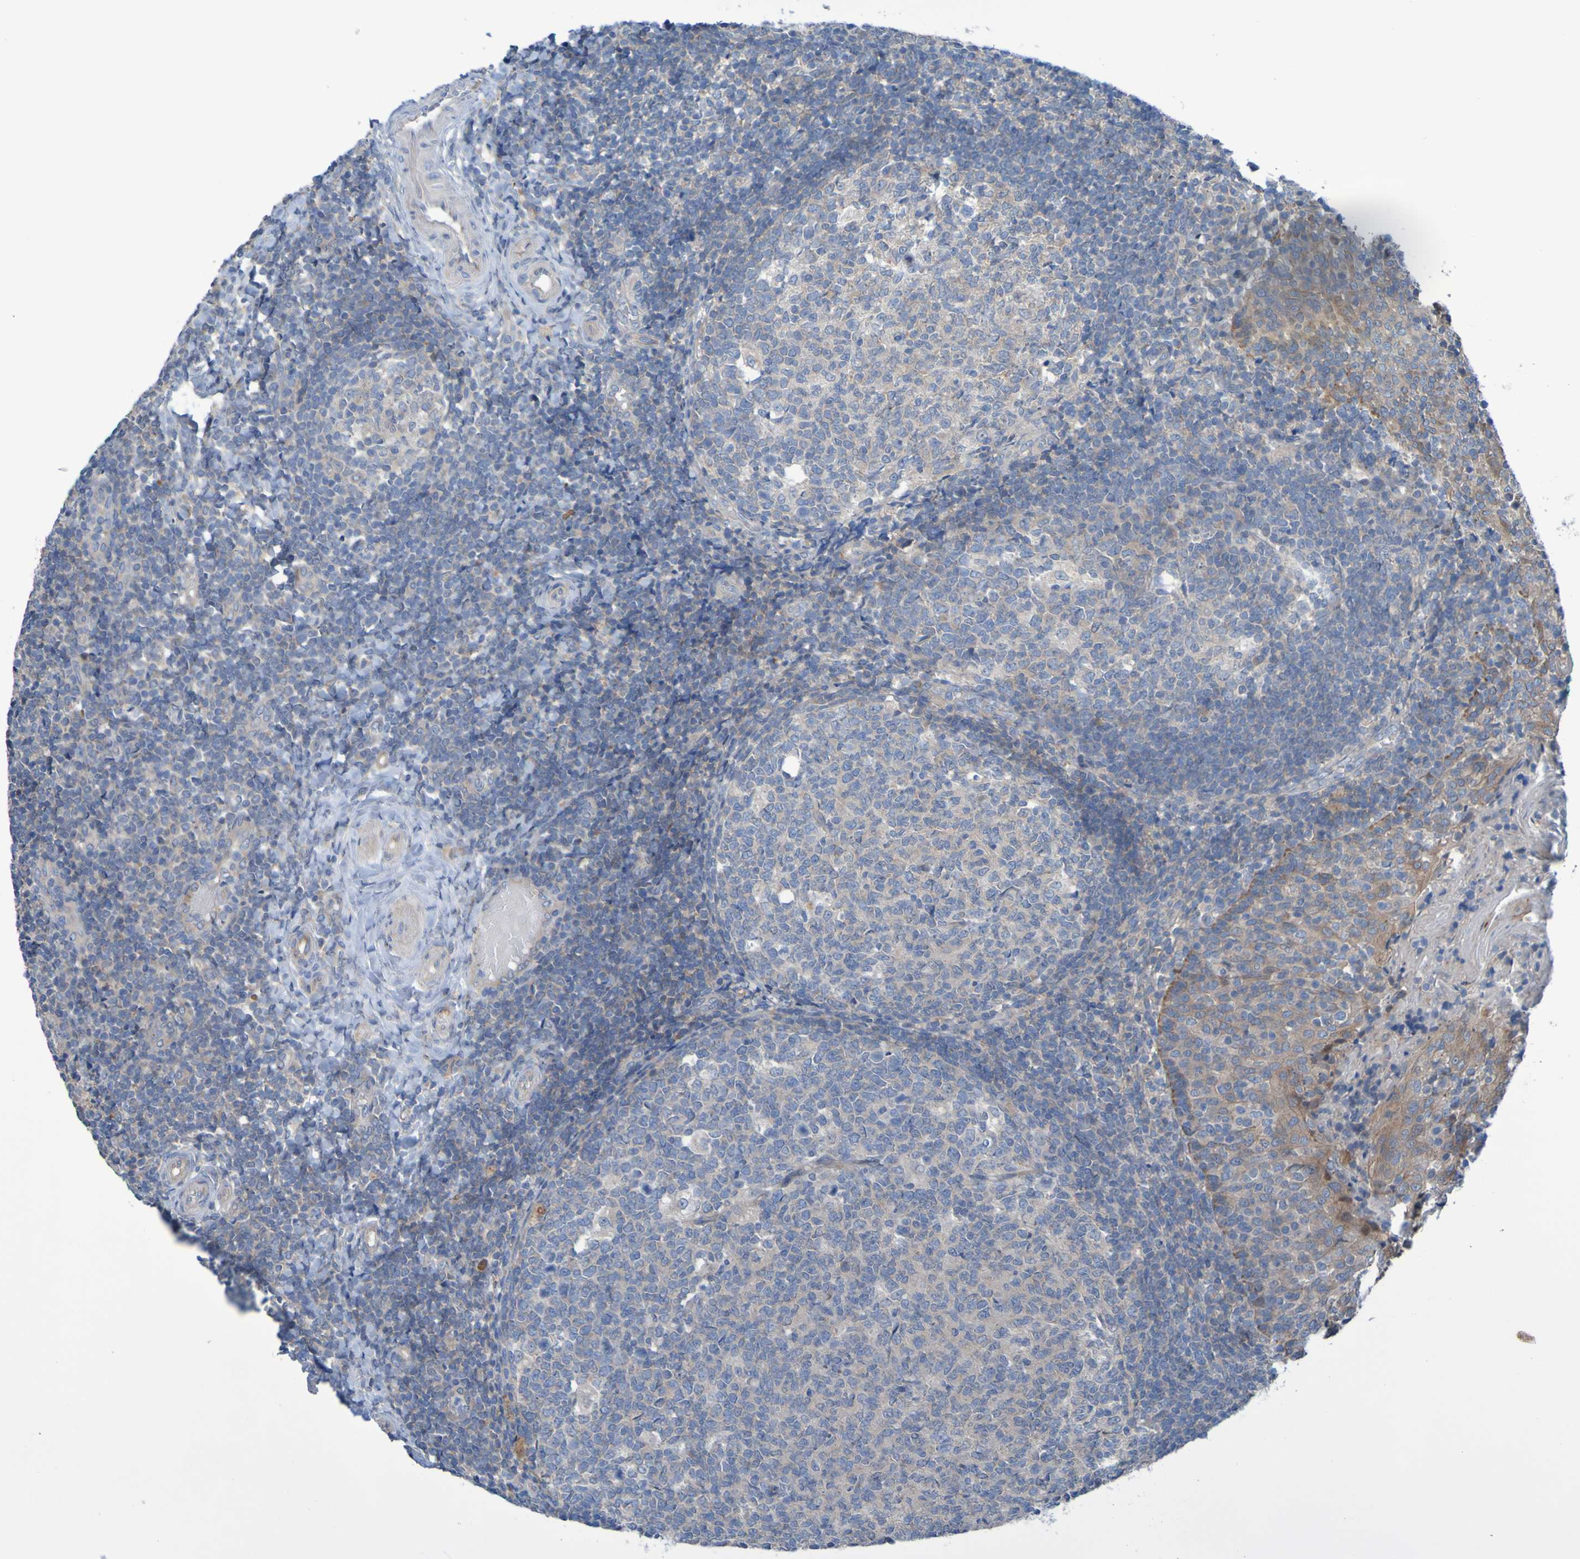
{"staining": {"intensity": "moderate", "quantity": "<25%", "location": "cytoplasmic/membranous"}, "tissue": "tonsil", "cell_type": "Germinal center cells", "image_type": "normal", "snomed": [{"axis": "morphology", "description": "Normal tissue, NOS"}, {"axis": "topography", "description": "Tonsil"}], "caption": "Protein staining by immunohistochemistry demonstrates moderate cytoplasmic/membranous staining in about <25% of germinal center cells in benign tonsil.", "gene": "NPRL3", "patient": {"sex": "female", "age": 19}}